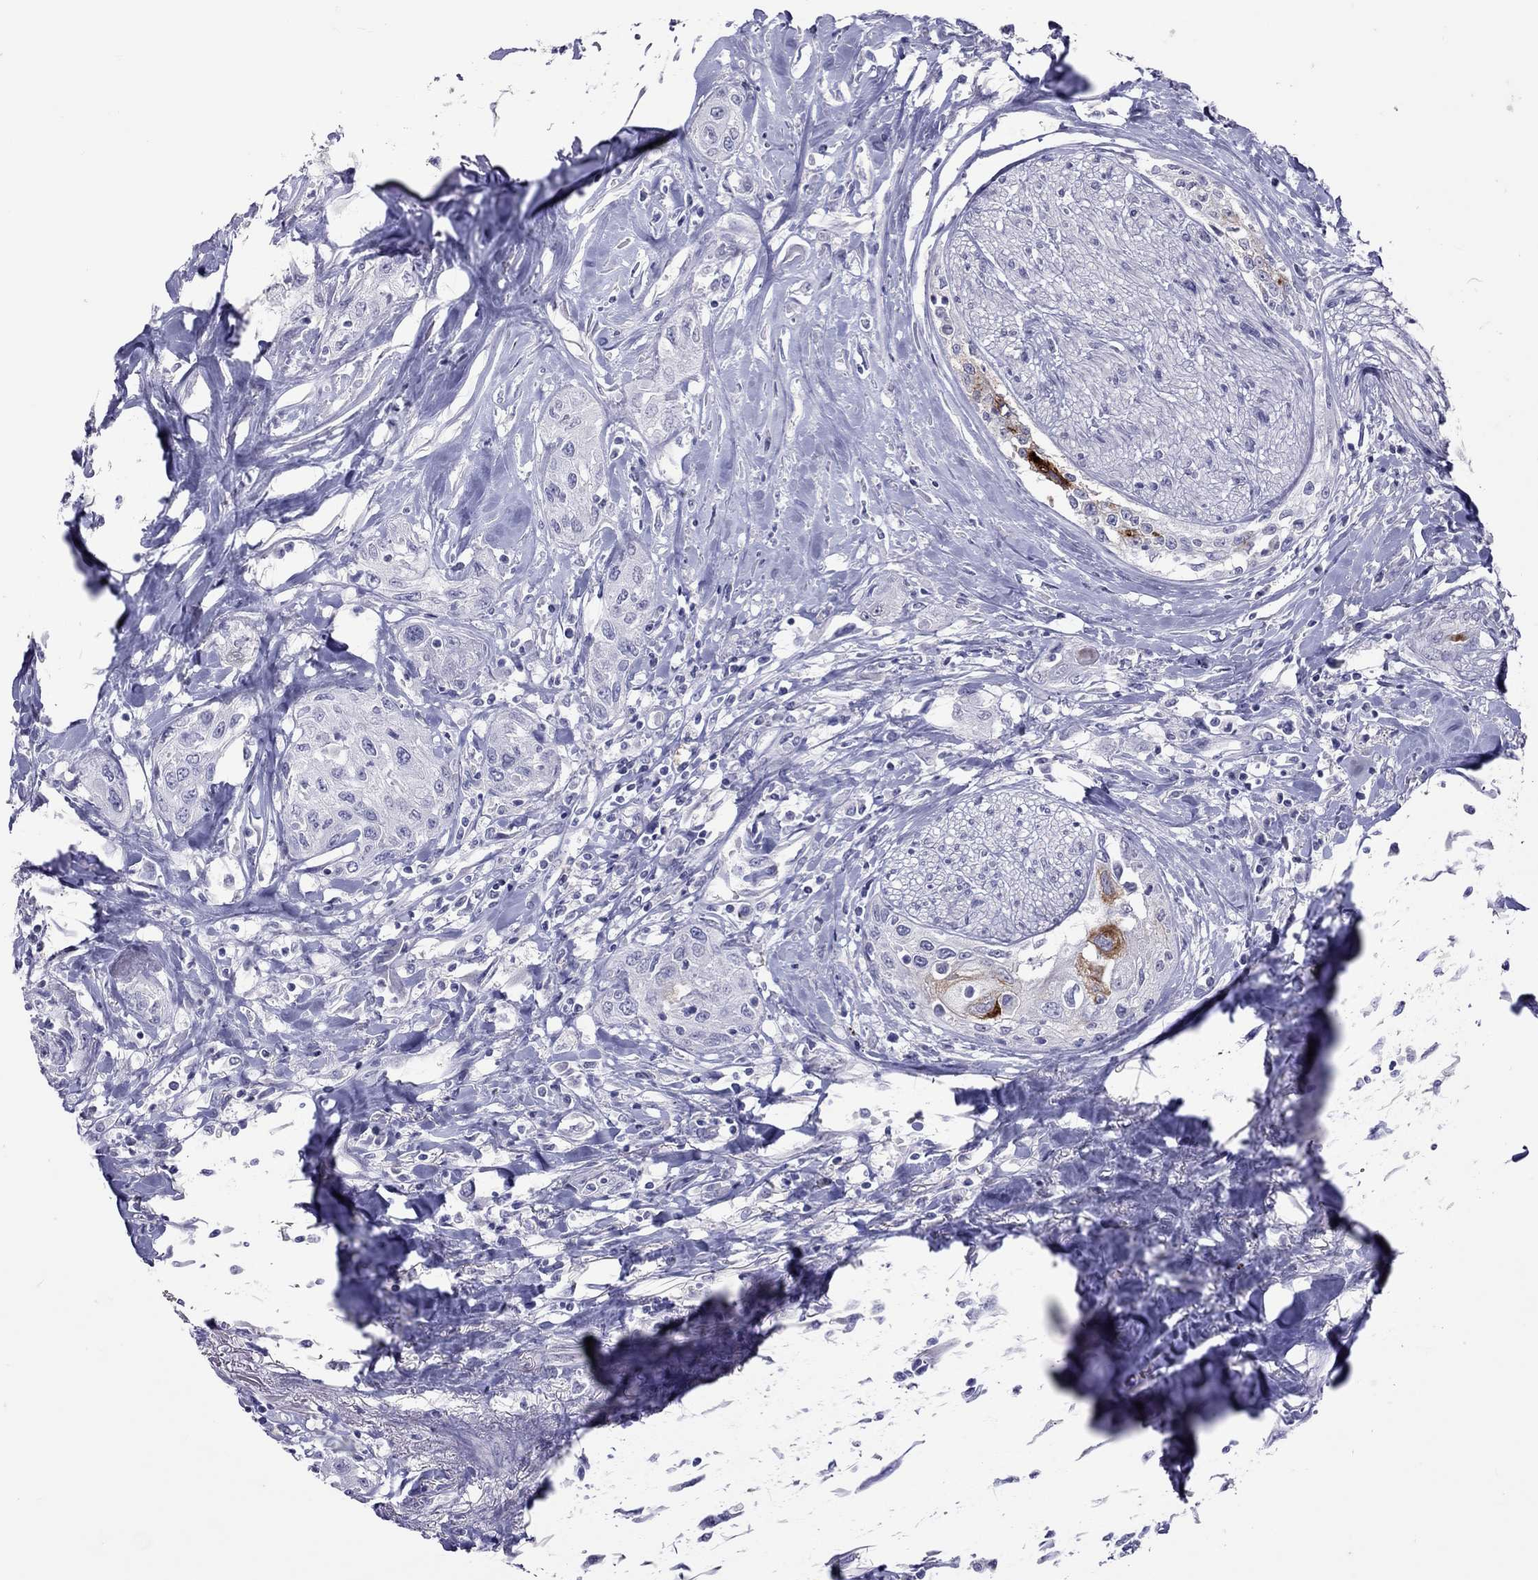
{"staining": {"intensity": "strong", "quantity": "<25%", "location": "cytoplasmic/membranous"}, "tissue": "head and neck cancer", "cell_type": "Tumor cells", "image_type": "cancer", "snomed": [{"axis": "morphology", "description": "Normal tissue, NOS"}, {"axis": "morphology", "description": "Squamous cell carcinoma, NOS"}, {"axis": "topography", "description": "Oral tissue"}, {"axis": "topography", "description": "Peripheral nerve tissue"}, {"axis": "topography", "description": "Head-Neck"}], "caption": "Immunohistochemical staining of human head and neck cancer shows medium levels of strong cytoplasmic/membranous protein staining in approximately <25% of tumor cells.", "gene": "MUC16", "patient": {"sex": "female", "age": 59}}